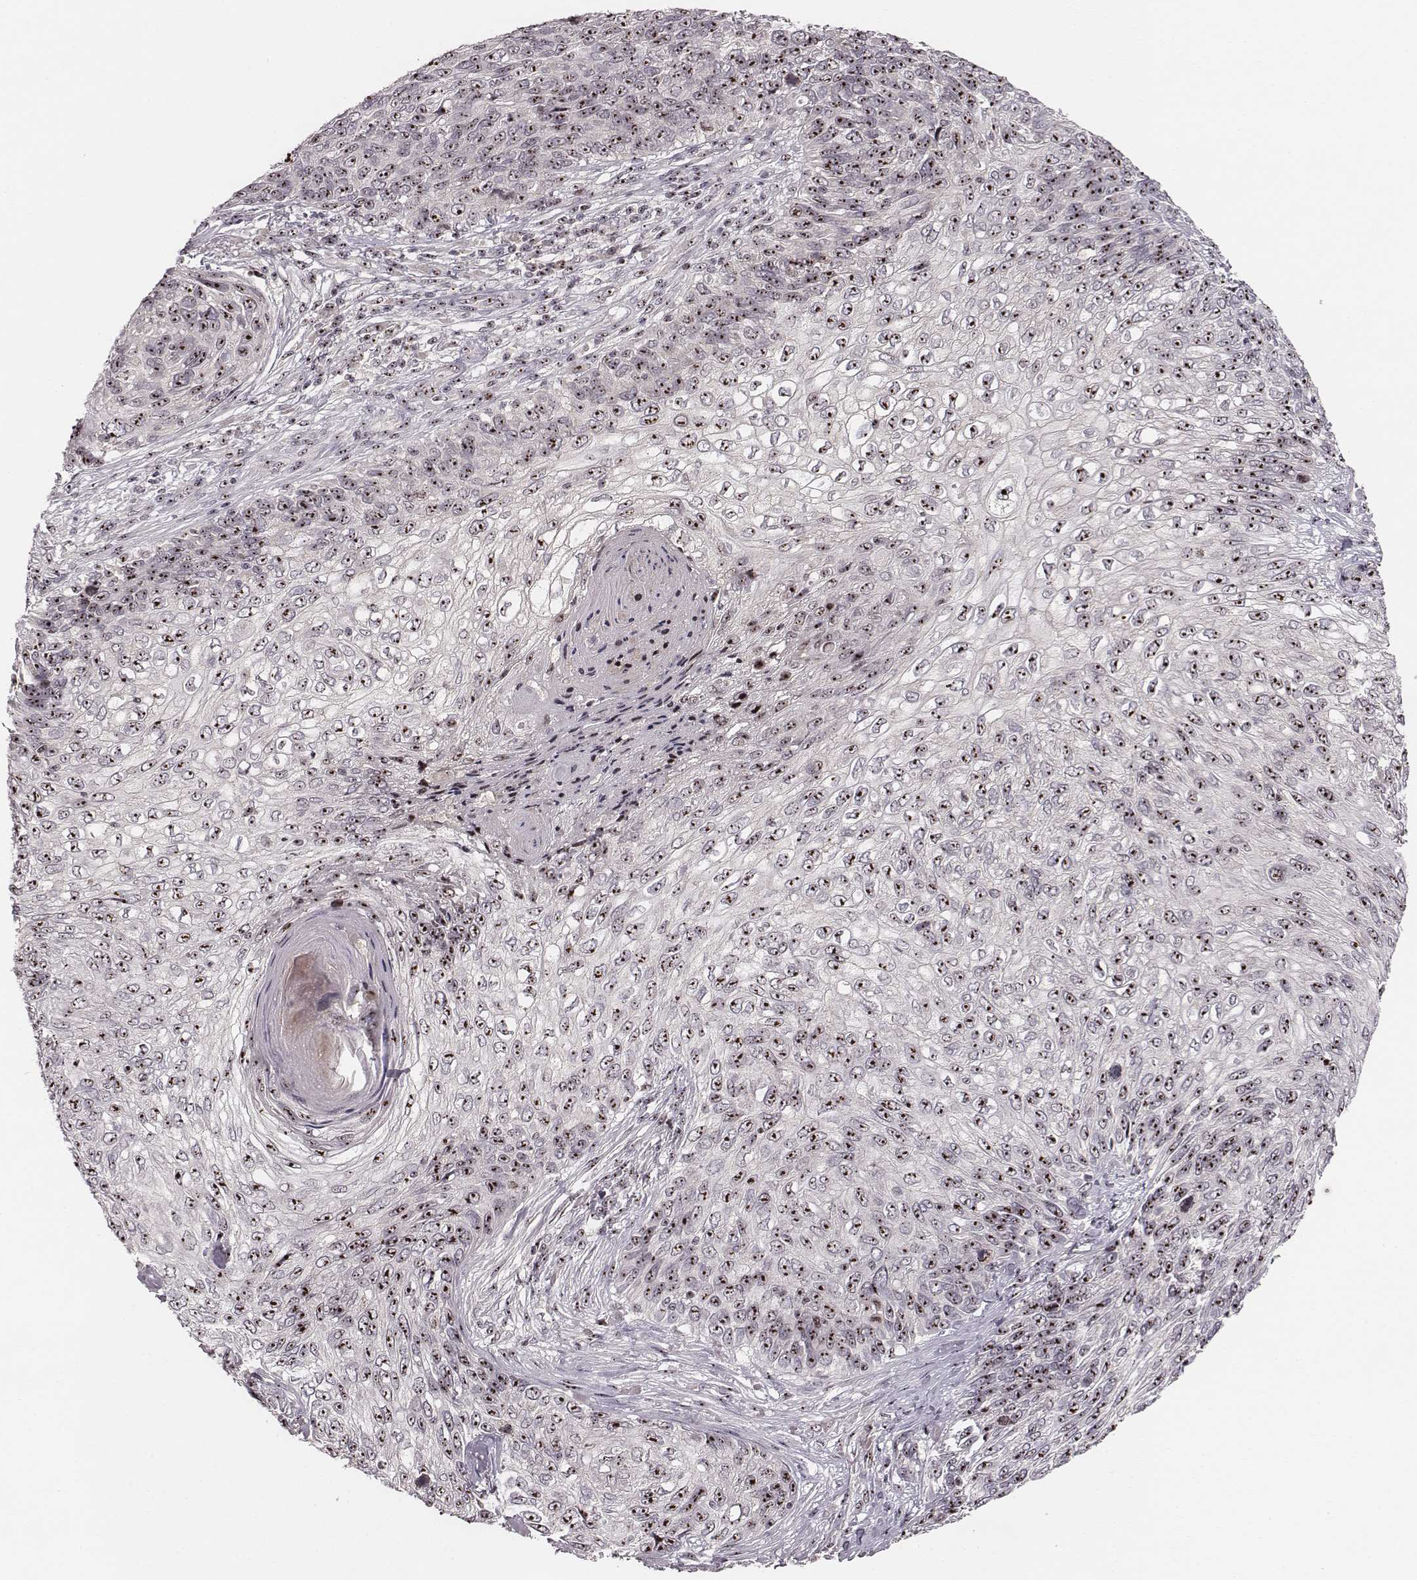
{"staining": {"intensity": "moderate", "quantity": ">75%", "location": "nuclear"}, "tissue": "skin cancer", "cell_type": "Tumor cells", "image_type": "cancer", "snomed": [{"axis": "morphology", "description": "Squamous cell carcinoma, NOS"}, {"axis": "topography", "description": "Skin"}], "caption": "Skin cancer tissue displays moderate nuclear expression in about >75% of tumor cells", "gene": "NOP56", "patient": {"sex": "male", "age": 92}}